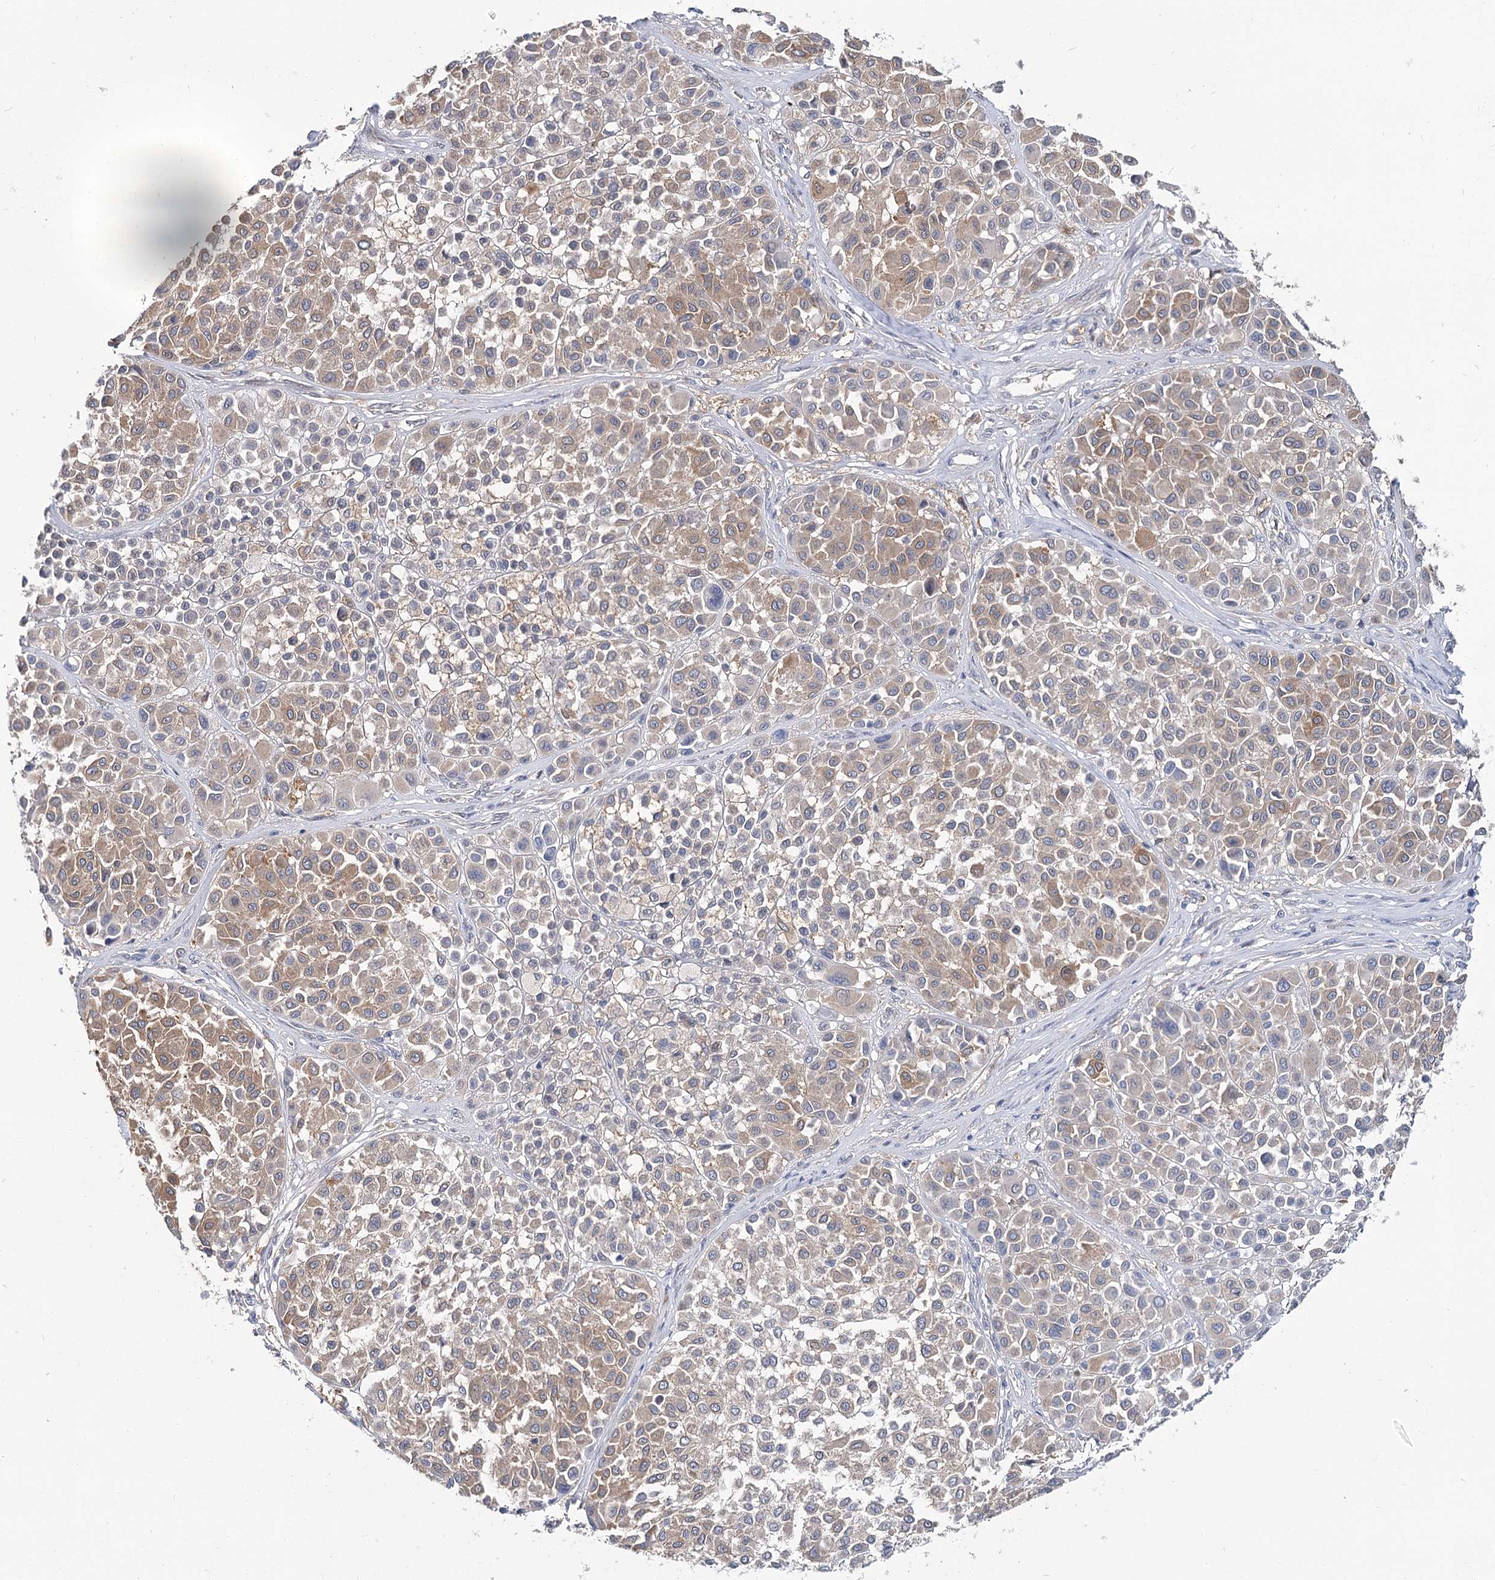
{"staining": {"intensity": "weak", "quantity": "25%-75%", "location": "cytoplasmic/membranous"}, "tissue": "melanoma", "cell_type": "Tumor cells", "image_type": "cancer", "snomed": [{"axis": "morphology", "description": "Malignant melanoma, Metastatic site"}, {"axis": "topography", "description": "Soft tissue"}], "caption": "Tumor cells exhibit low levels of weak cytoplasmic/membranous positivity in approximately 25%-75% of cells in melanoma. (Stains: DAB (3,3'-diaminobenzidine) in brown, nuclei in blue, Microscopy: brightfield microscopy at high magnification).", "gene": "UGP2", "patient": {"sex": "male", "age": 41}}